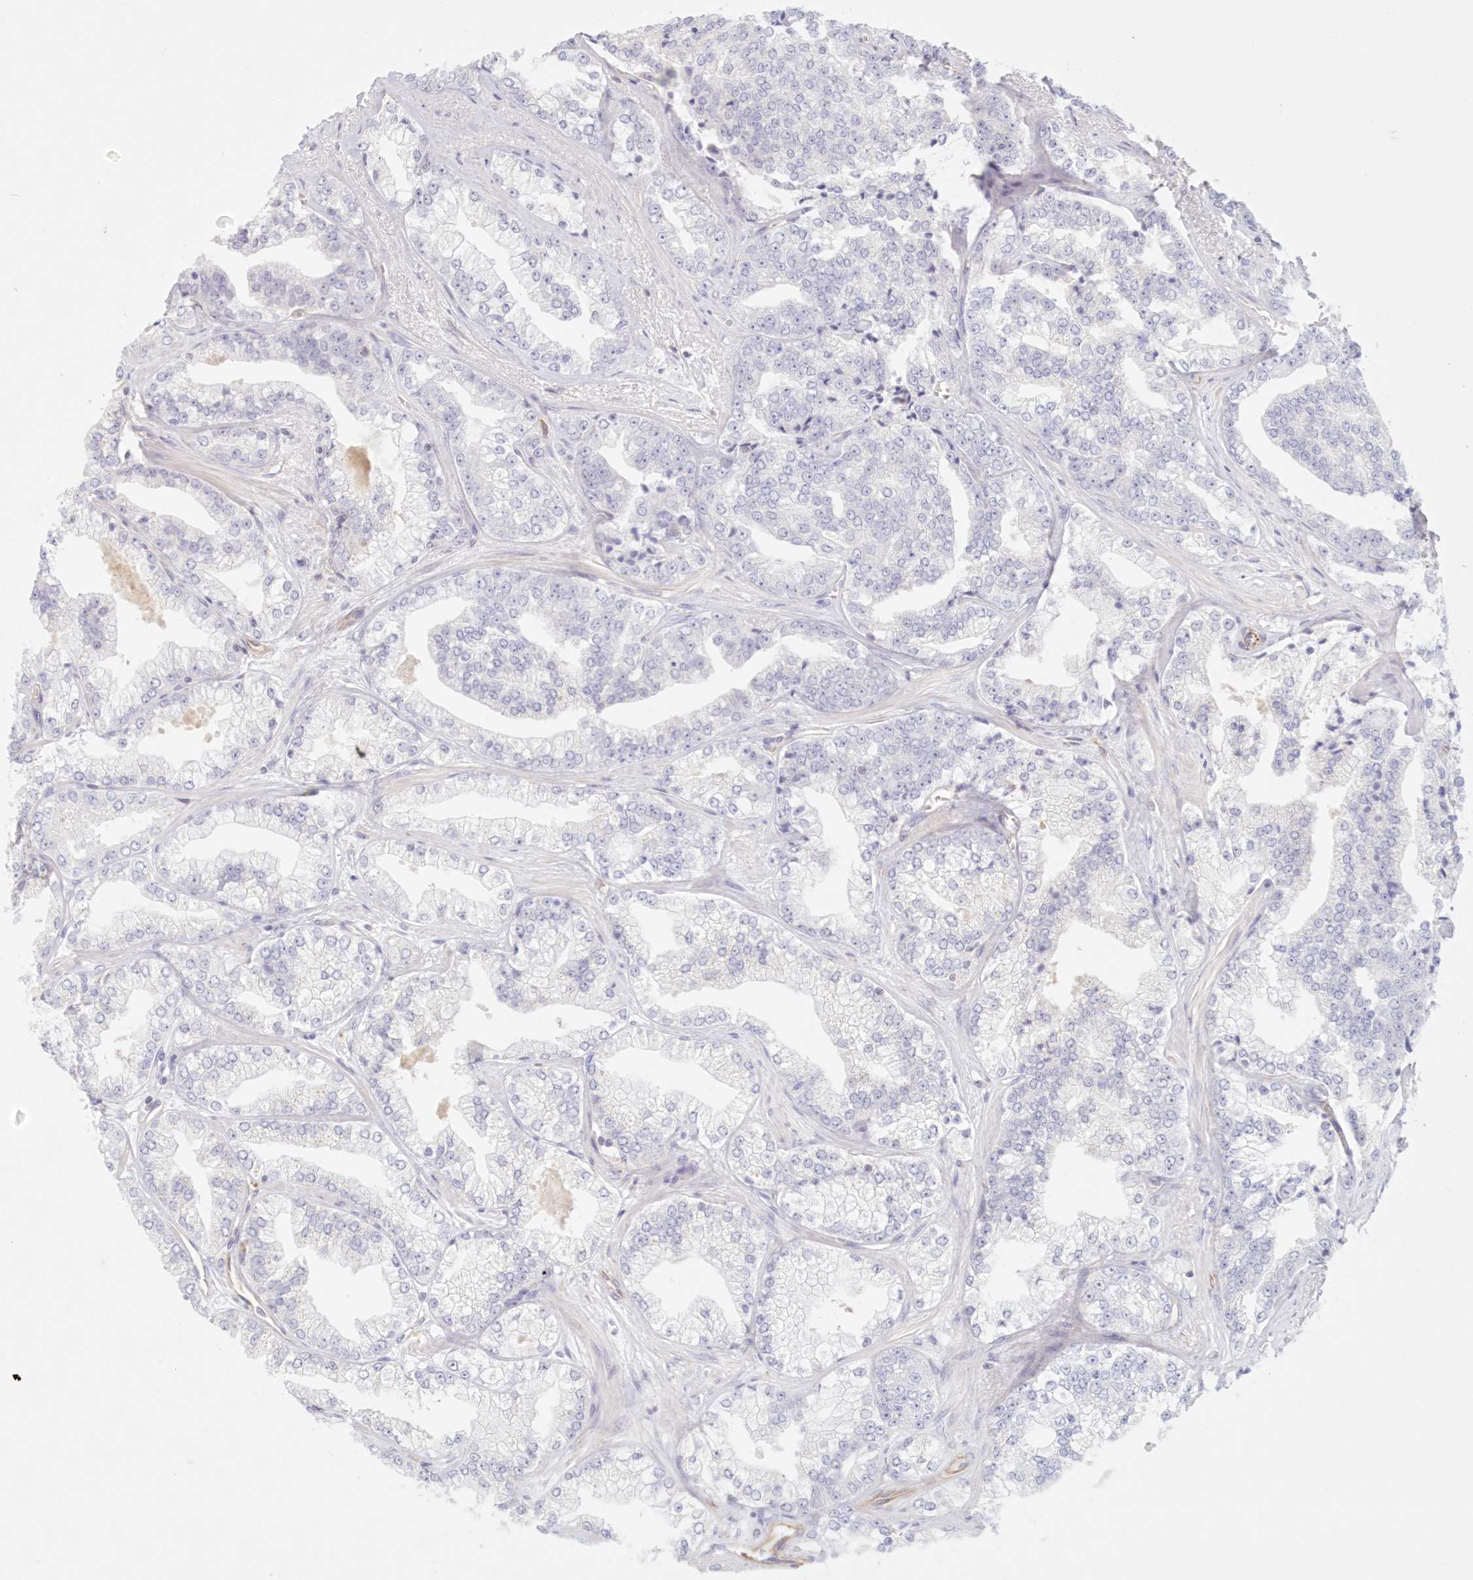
{"staining": {"intensity": "negative", "quantity": "none", "location": "none"}, "tissue": "prostate cancer", "cell_type": "Tumor cells", "image_type": "cancer", "snomed": [{"axis": "morphology", "description": "Adenocarcinoma, High grade"}, {"axis": "topography", "description": "Prostate"}], "caption": "The image shows no significant positivity in tumor cells of prostate cancer. (DAB immunohistochemistry, high magnification).", "gene": "DMRTB1", "patient": {"sex": "male", "age": 71}}